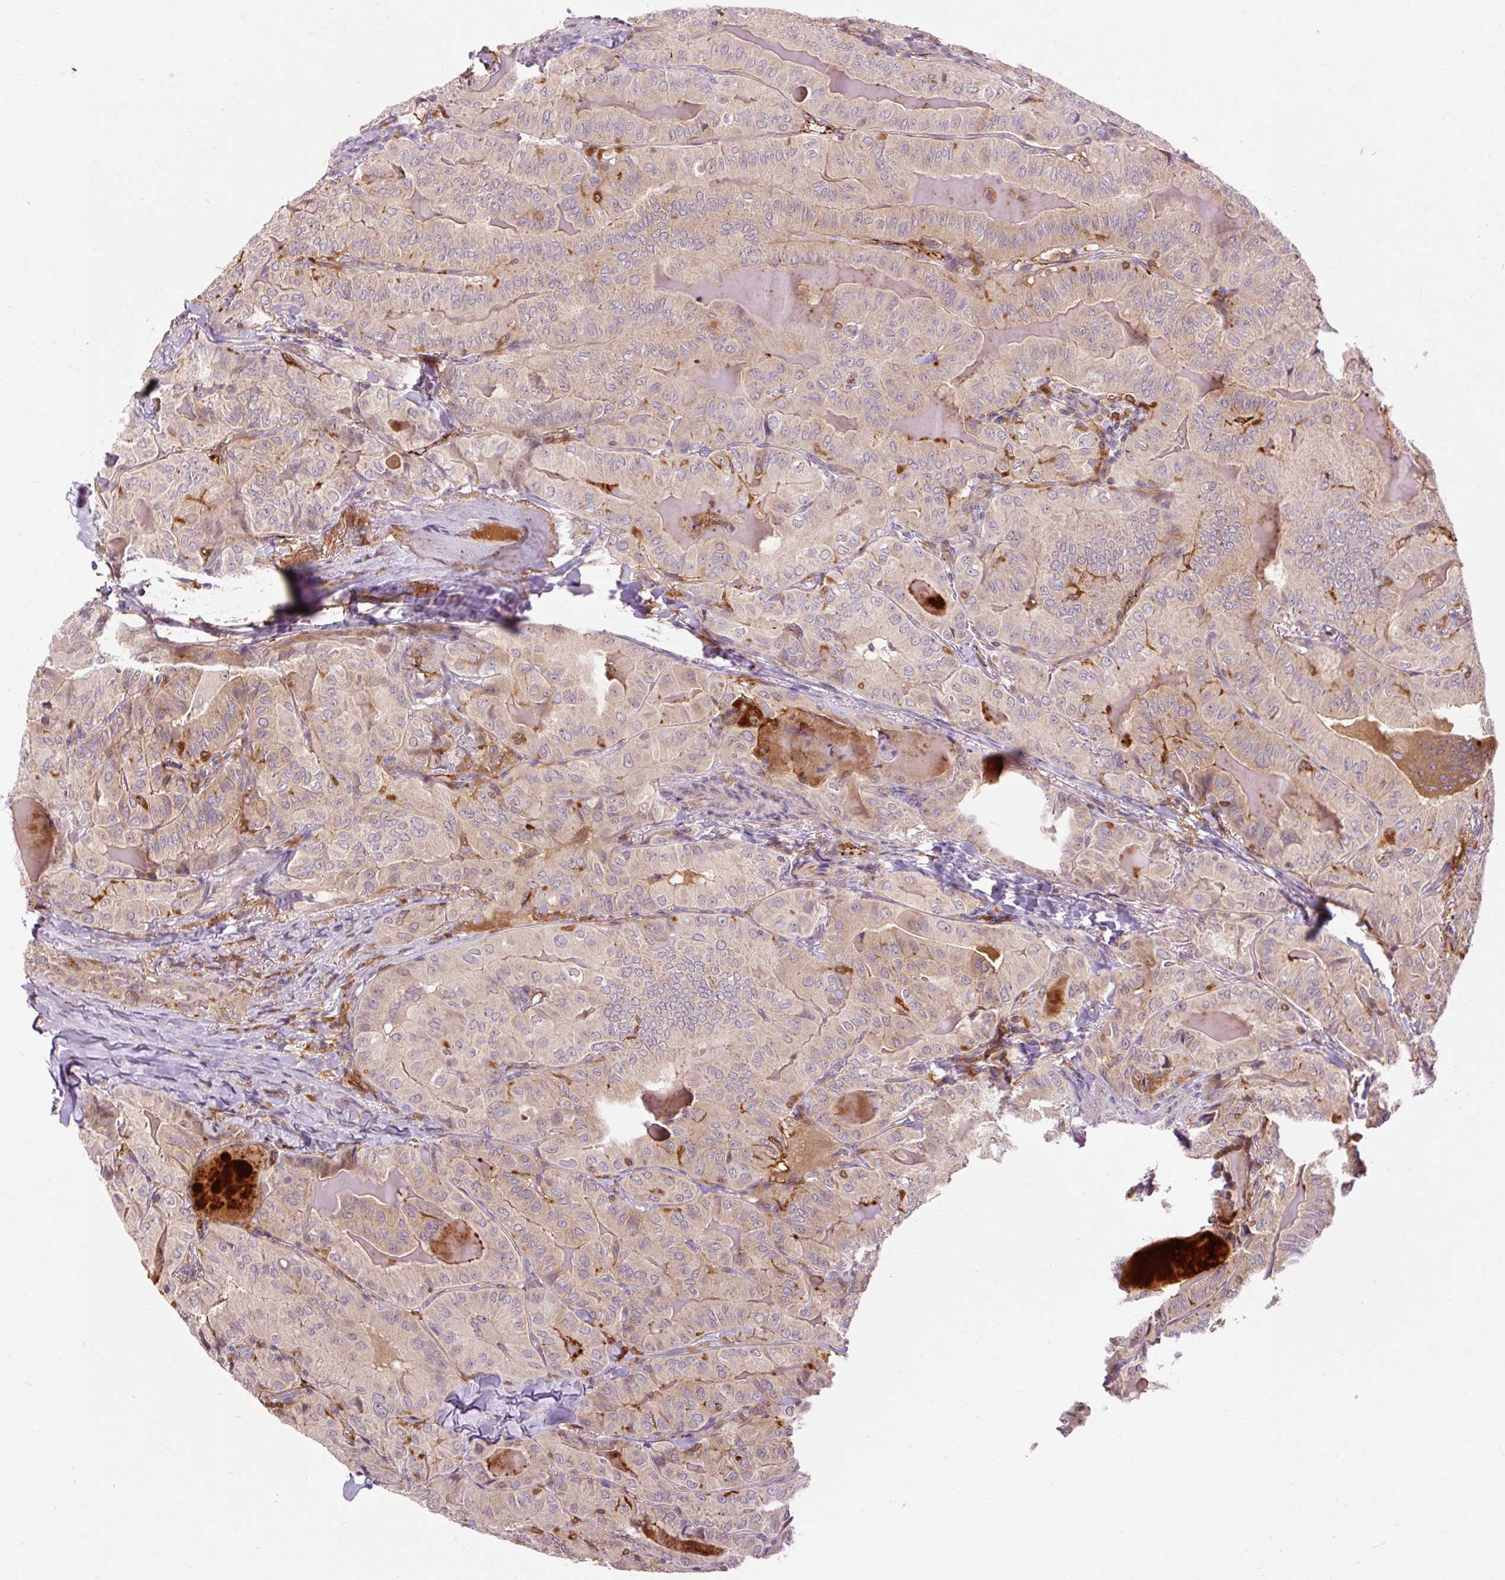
{"staining": {"intensity": "weak", "quantity": "25%-75%", "location": "cytoplasmic/membranous"}, "tissue": "thyroid cancer", "cell_type": "Tumor cells", "image_type": "cancer", "snomed": [{"axis": "morphology", "description": "Papillary adenocarcinoma, NOS"}, {"axis": "topography", "description": "Thyroid gland"}], "caption": "Human thyroid cancer stained for a protein (brown) shows weak cytoplasmic/membranous positive expression in approximately 25%-75% of tumor cells.", "gene": "CEBPZ", "patient": {"sex": "female", "age": 68}}